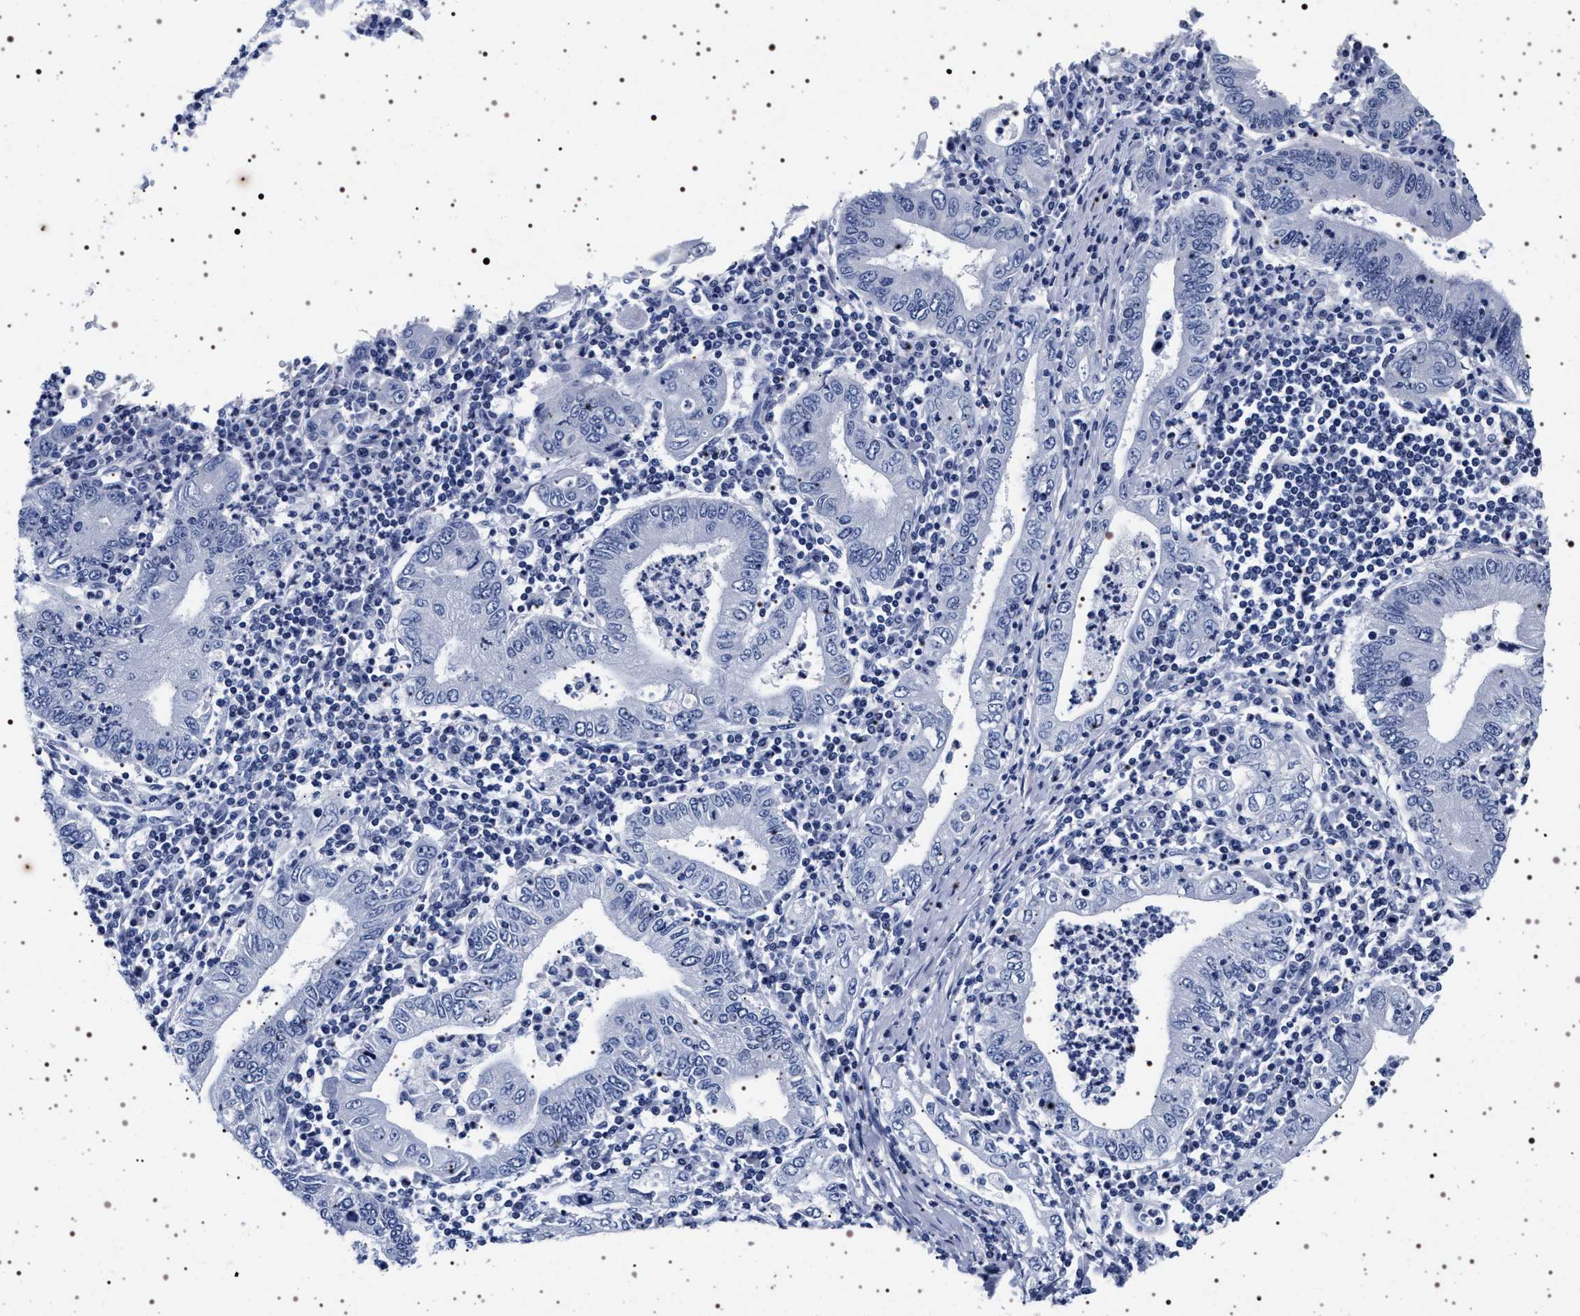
{"staining": {"intensity": "negative", "quantity": "none", "location": "none"}, "tissue": "stomach cancer", "cell_type": "Tumor cells", "image_type": "cancer", "snomed": [{"axis": "morphology", "description": "Normal tissue, NOS"}, {"axis": "morphology", "description": "Adenocarcinoma, NOS"}, {"axis": "topography", "description": "Esophagus"}, {"axis": "topography", "description": "Stomach, upper"}, {"axis": "topography", "description": "Peripheral nerve tissue"}], "caption": "Tumor cells show no significant protein expression in adenocarcinoma (stomach).", "gene": "SYN1", "patient": {"sex": "male", "age": 62}}